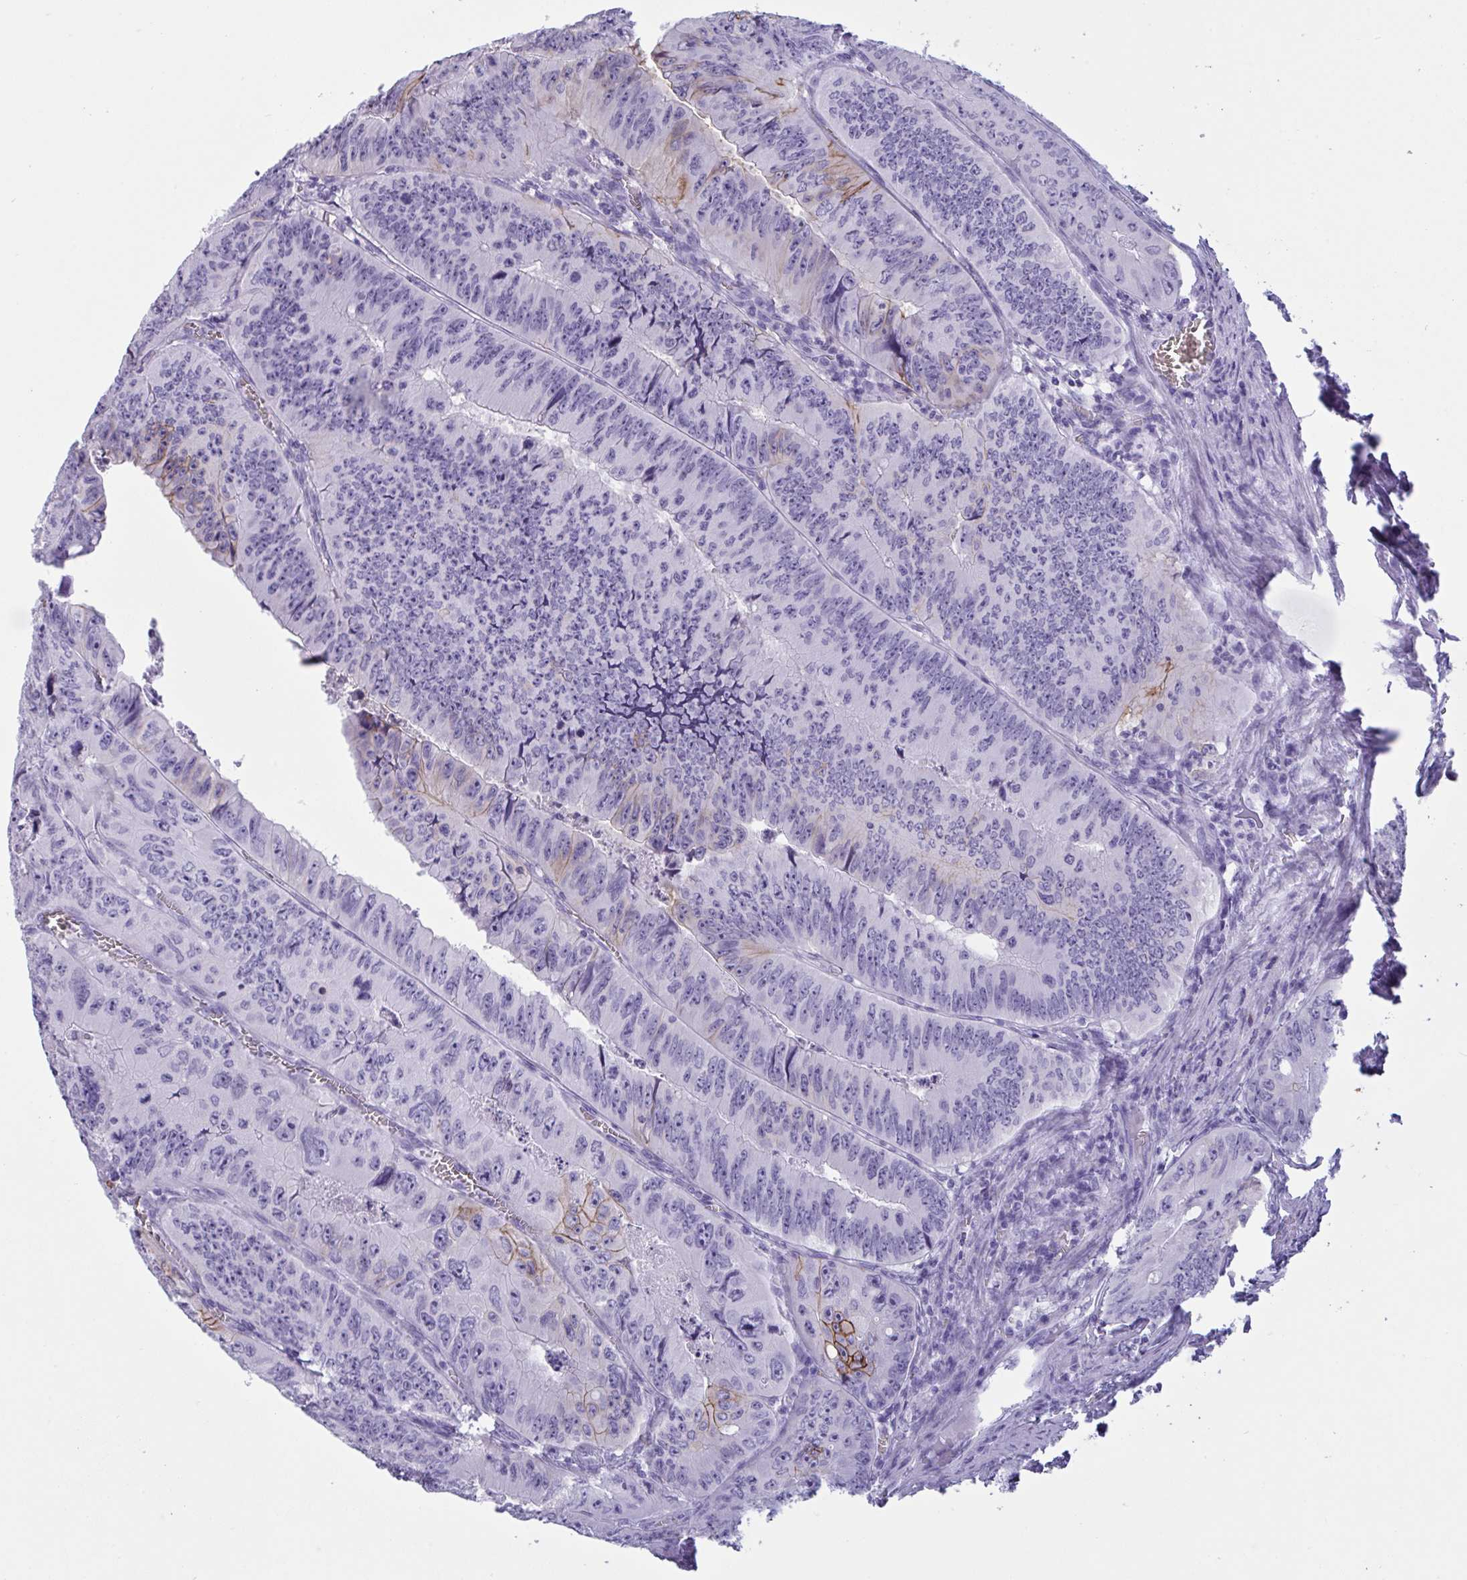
{"staining": {"intensity": "moderate", "quantity": "<25%", "location": "cytoplasmic/membranous"}, "tissue": "colorectal cancer", "cell_type": "Tumor cells", "image_type": "cancer", "snomed": [{"axis": "morphology", "description": "Adenocarcinoma, NOS"}, {"axis": "topography", "description": "Colon"}], "caption": "Immunohistochemistry histopathology image of neoplastic tissue: human colorectal adenocarcinoma stained using immunohistochemistry exhibits low levels of moderate protein expression localized specifically in the cytoplasmic/membranous of tumor cells, appearing as a cytoplasmic/membranous brown color.", "gene": "SLC2A1", "patient": {"sex": "female", "age": 84}}